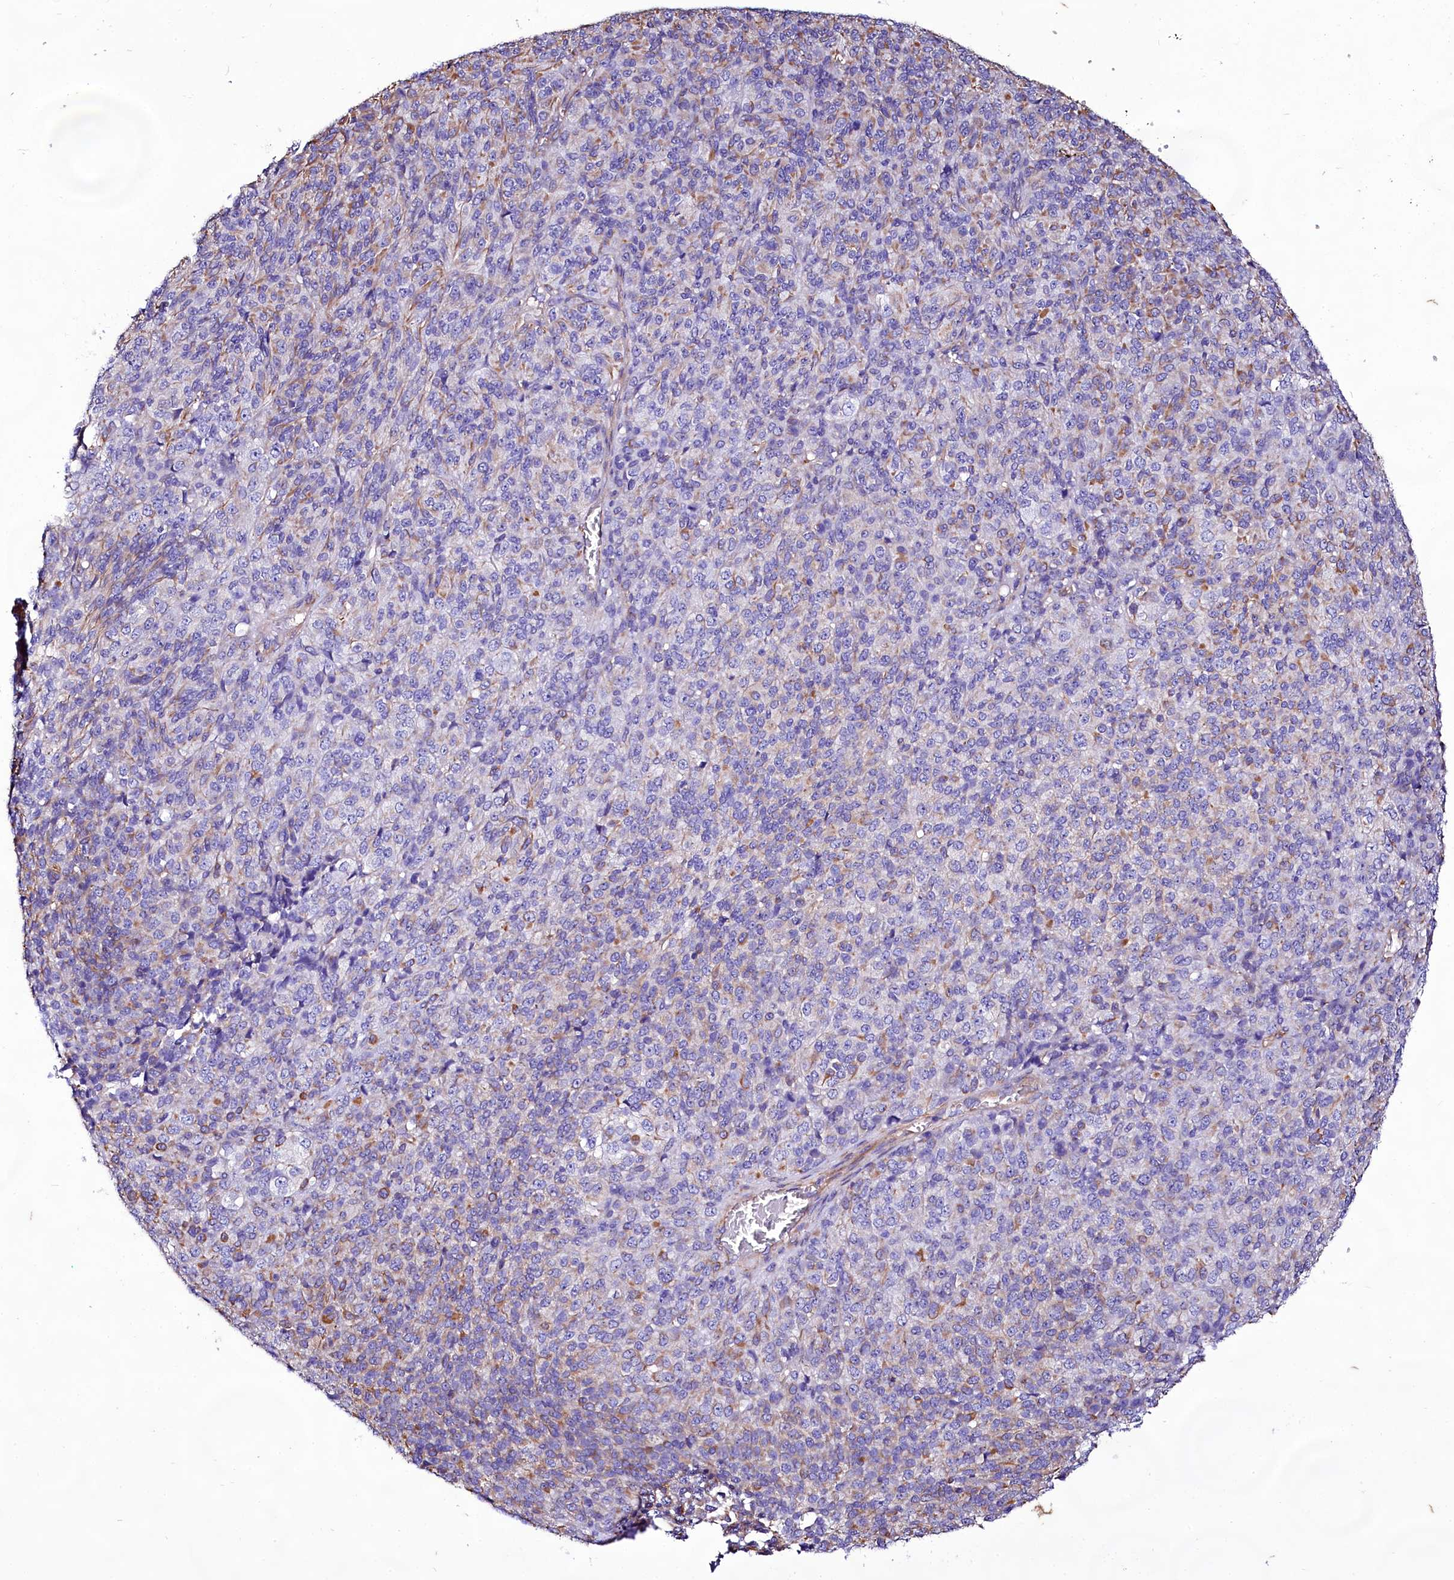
{"staining": {"intensity": "moderate", "quantity": "<25%", "location": "cytoplasmic/membranous"}, "tissue": "melanoma", "cell_type": "Tumor cells", "image_type": "cancer", "snomed": [{"axis": "morphology", "description": "Malignant melanoma, Metastatic site"}, {"axis": "topography", "description": "Brain"}], "caption": "The image displays a brown stain indicating the presence of a protein in the cytoplasmic/membranous of tumor cells in melanoma.", "gene": "CD99", "patient": {"sex": "female", "age": 56}}